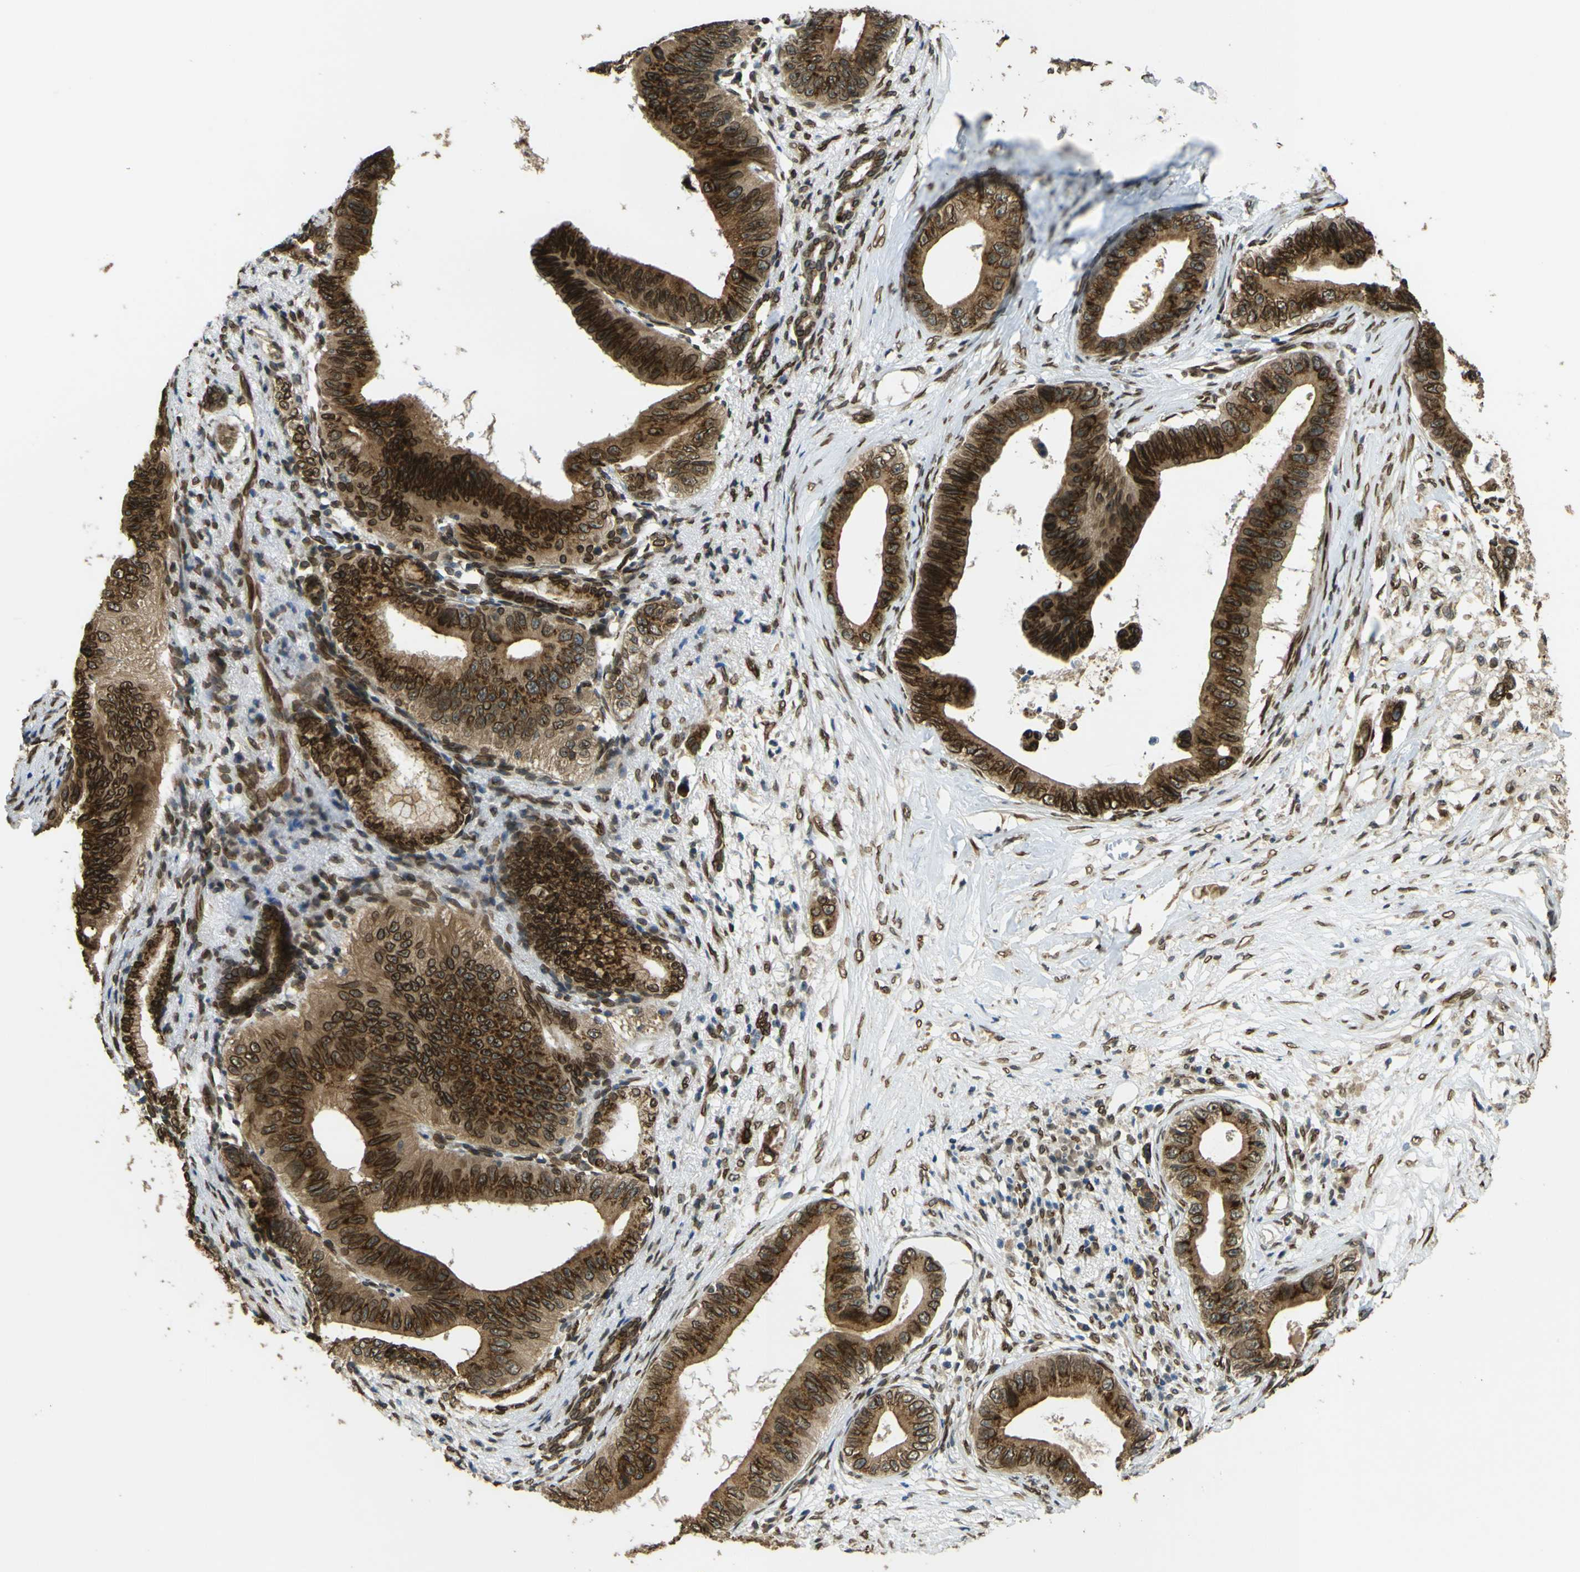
{"staining": {"intensity": "strong", "quantity": ">75%", "location": "cytoplasmic/membranous,nuclear"}, "tissue": "pancreatic cancer", "cell_type": "Tumor cells", "image_type": "cancer", "snomed": [{"axis": "morphology", "description": "Adenocarcinoma, NOS"}, {"axis": "topography", "description": "Pancreas"}], "caption": "A brown stain labels strong cytoplasmic/membranous and nuclear expression of a protein in pancreatic adenocarcinoma tumor cells. (Brightfield microscopy of DAB IHC at high magnification).", "gene": "GALNT1", "patient": {"sex": "male", "age": 77}}